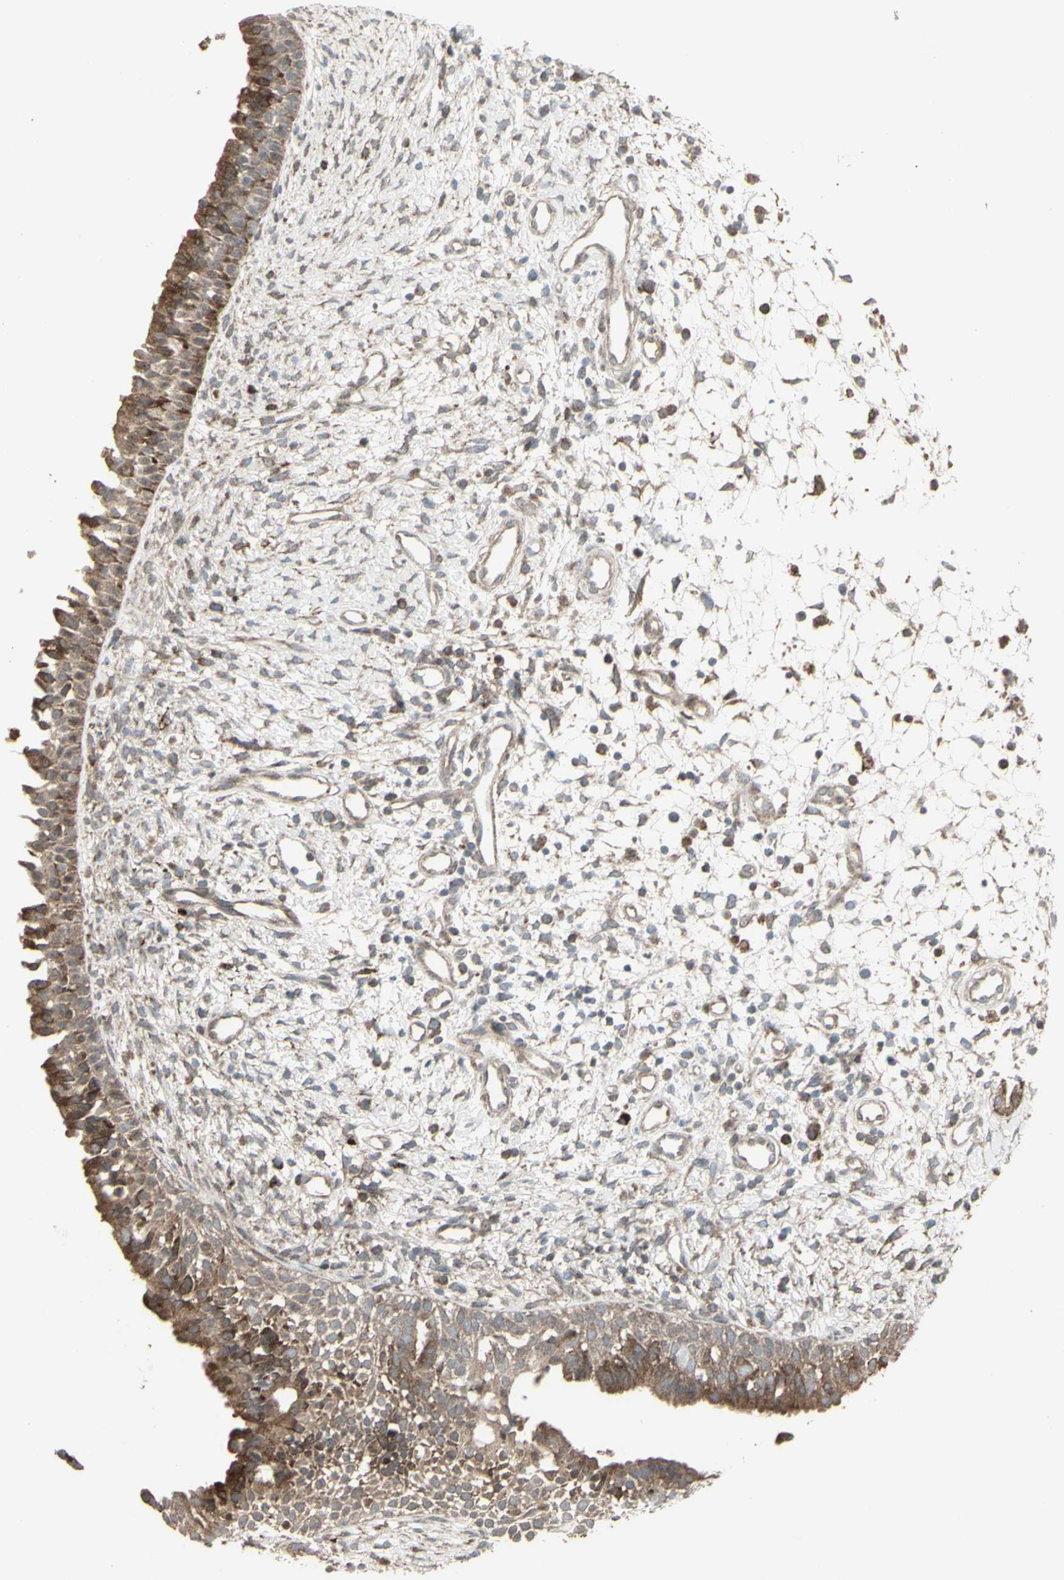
{"staining": {"intensity": "strong", "quantity": ">75%", "location": "cytoplasmic/membranous"}, "tissue": "nasopharynx", "cell_type": "Respiratory epithelial cells", "image_type": "normal", "snomed": [{"axis": "morphology", "description": "Normal tissue, NOS"}, {"axis": "topography", "description": "Nasopharynx"}], "caption": "Protein expression analysis of unremarkable nasopharynx demonstrates strong cytoplasmic/membranous staining in about >75% of respiratory epithelial cells. Using DAB (brown) and hematoxylin (blue) stains, captured at high magnification using brightfield microscopy.", "gene": "RNASEL", "patient": {"sex": "male", "age": 22}}